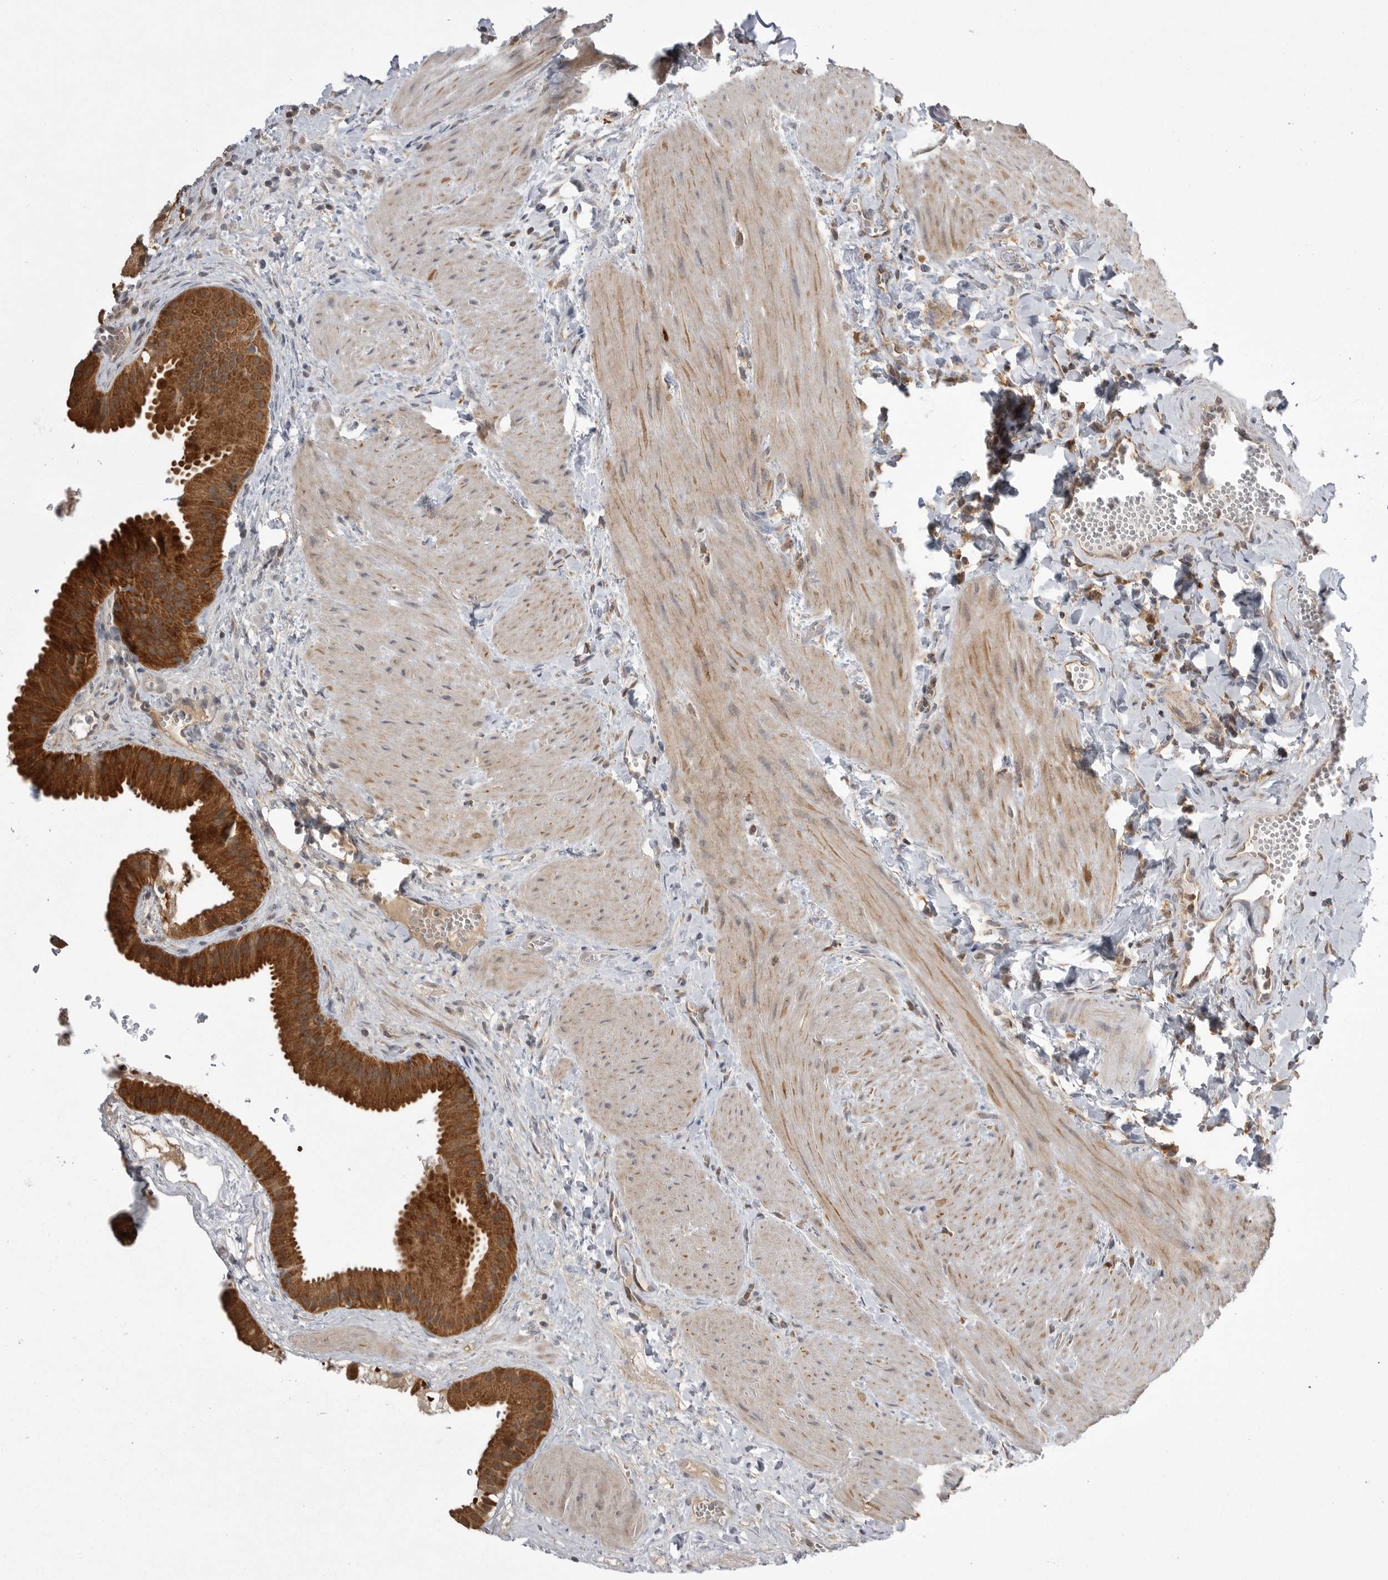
{"staining": {"intensity": "strong", "quantity": ">75%", "location": "cytoplasmic/membranous"}, "tissue": "gallbladder", "cell_type": "Glandular cells", "image_type": "normal", "snomed": [{"axis": "morphology", "description": "Normal tissue, NOS"}, {"axis": "topography", "description": "Gallbladder"}], "caption": "Strong cytoplasmic/membranous positivity is appreciated in about >75% of glandular cells in unremarkable gallbladder.", "gene": "KYAT3", "patient": {"sex": "male", "age": 55}}